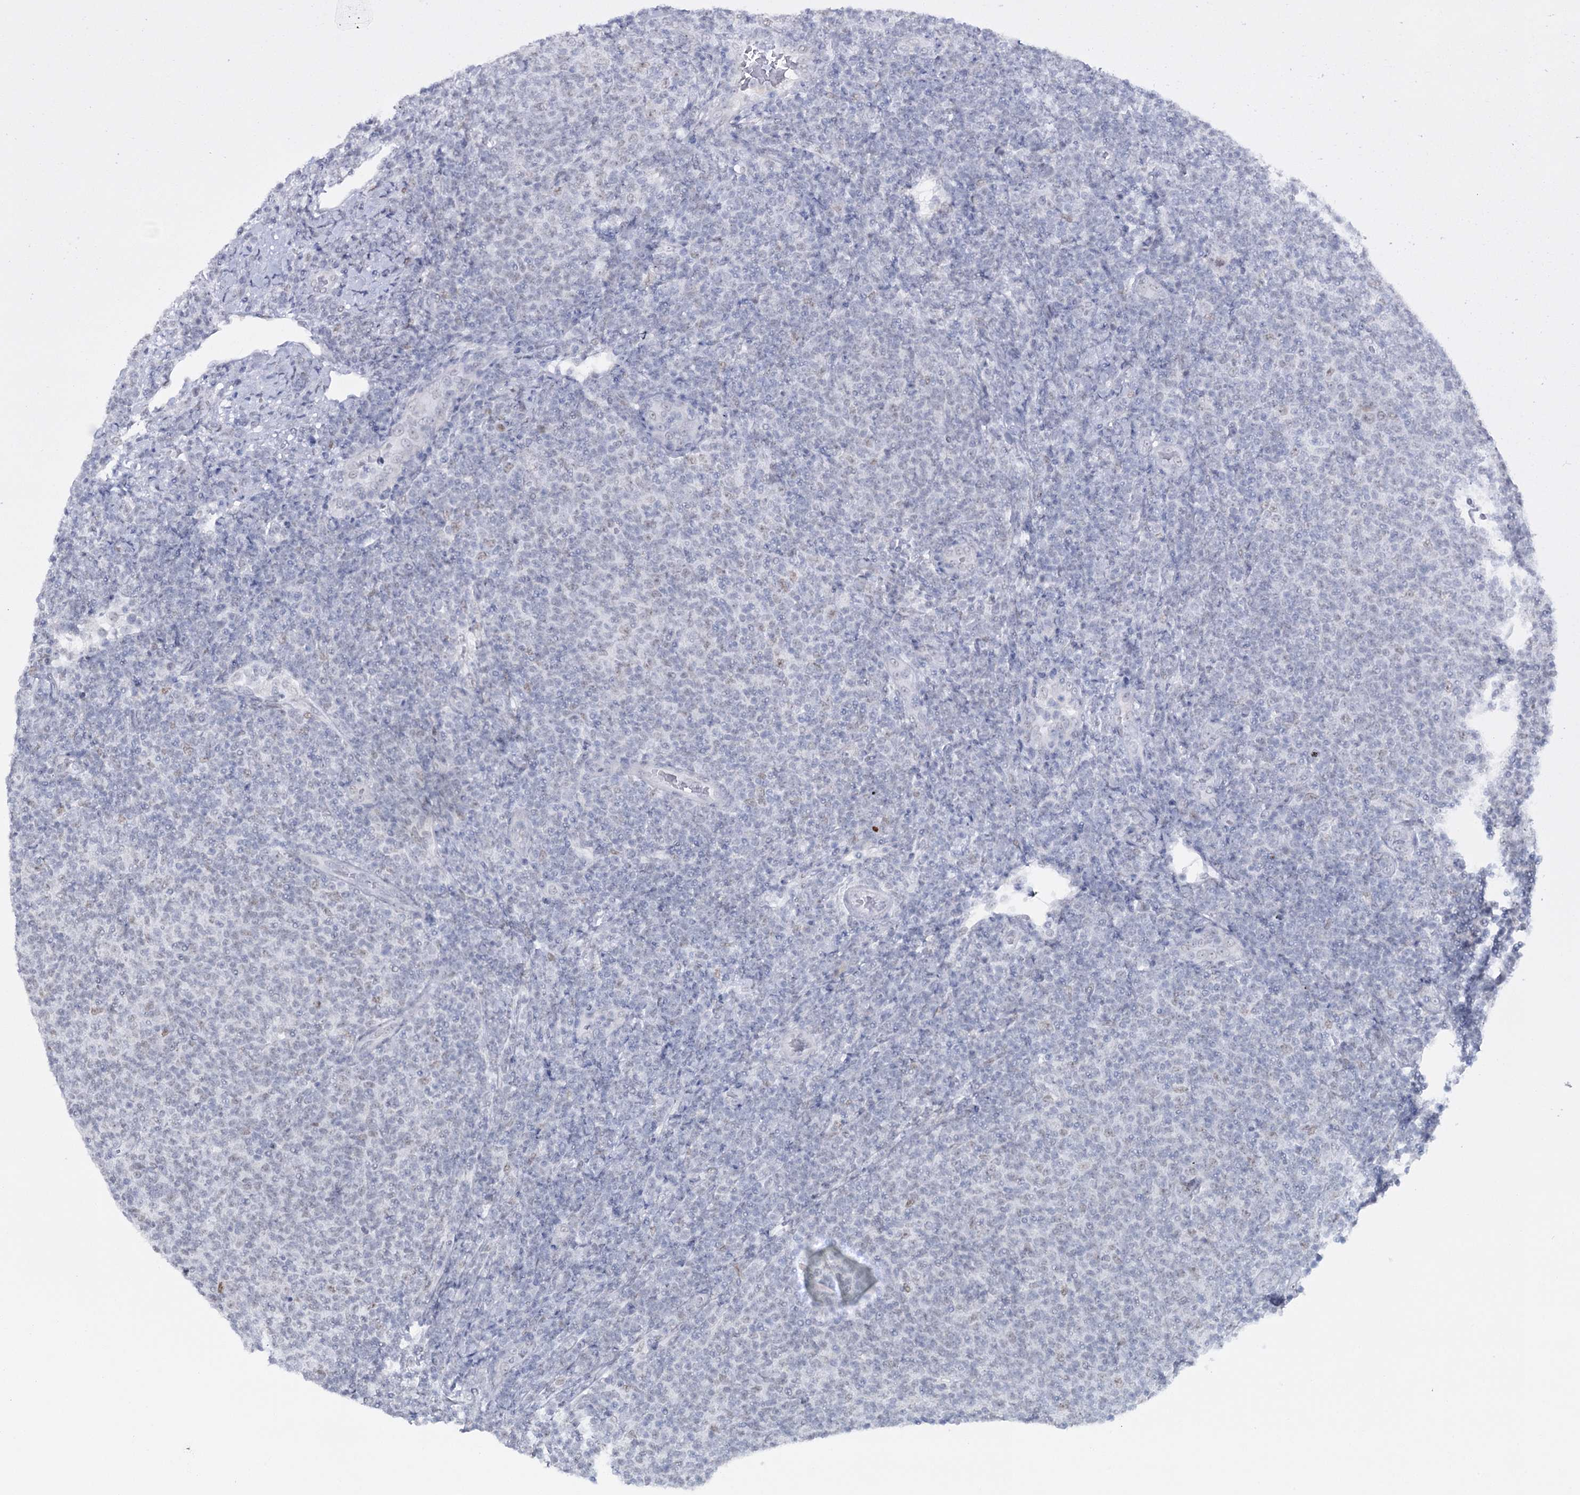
{"staining": {"intensity": "negative", "quantity": "none", "location": "none"}, "tissue": "lymphoma", "cell_type": "Tumor cells", "image_type": "cancer", "snomed": [{"axis": "morphology", "description": "Malignant lymphoma, non-Hodgkin's type, Low grade"}, {"axis": "topography", "description": "Lymph node"}], "caption": "A micrograph of human malignant lymphoma, non-Hodgkin's type (low-grade) is negative for staining in tumor cells.", "gene": "ZC3H8", "patient": {"sex": "male", "age": 66}}